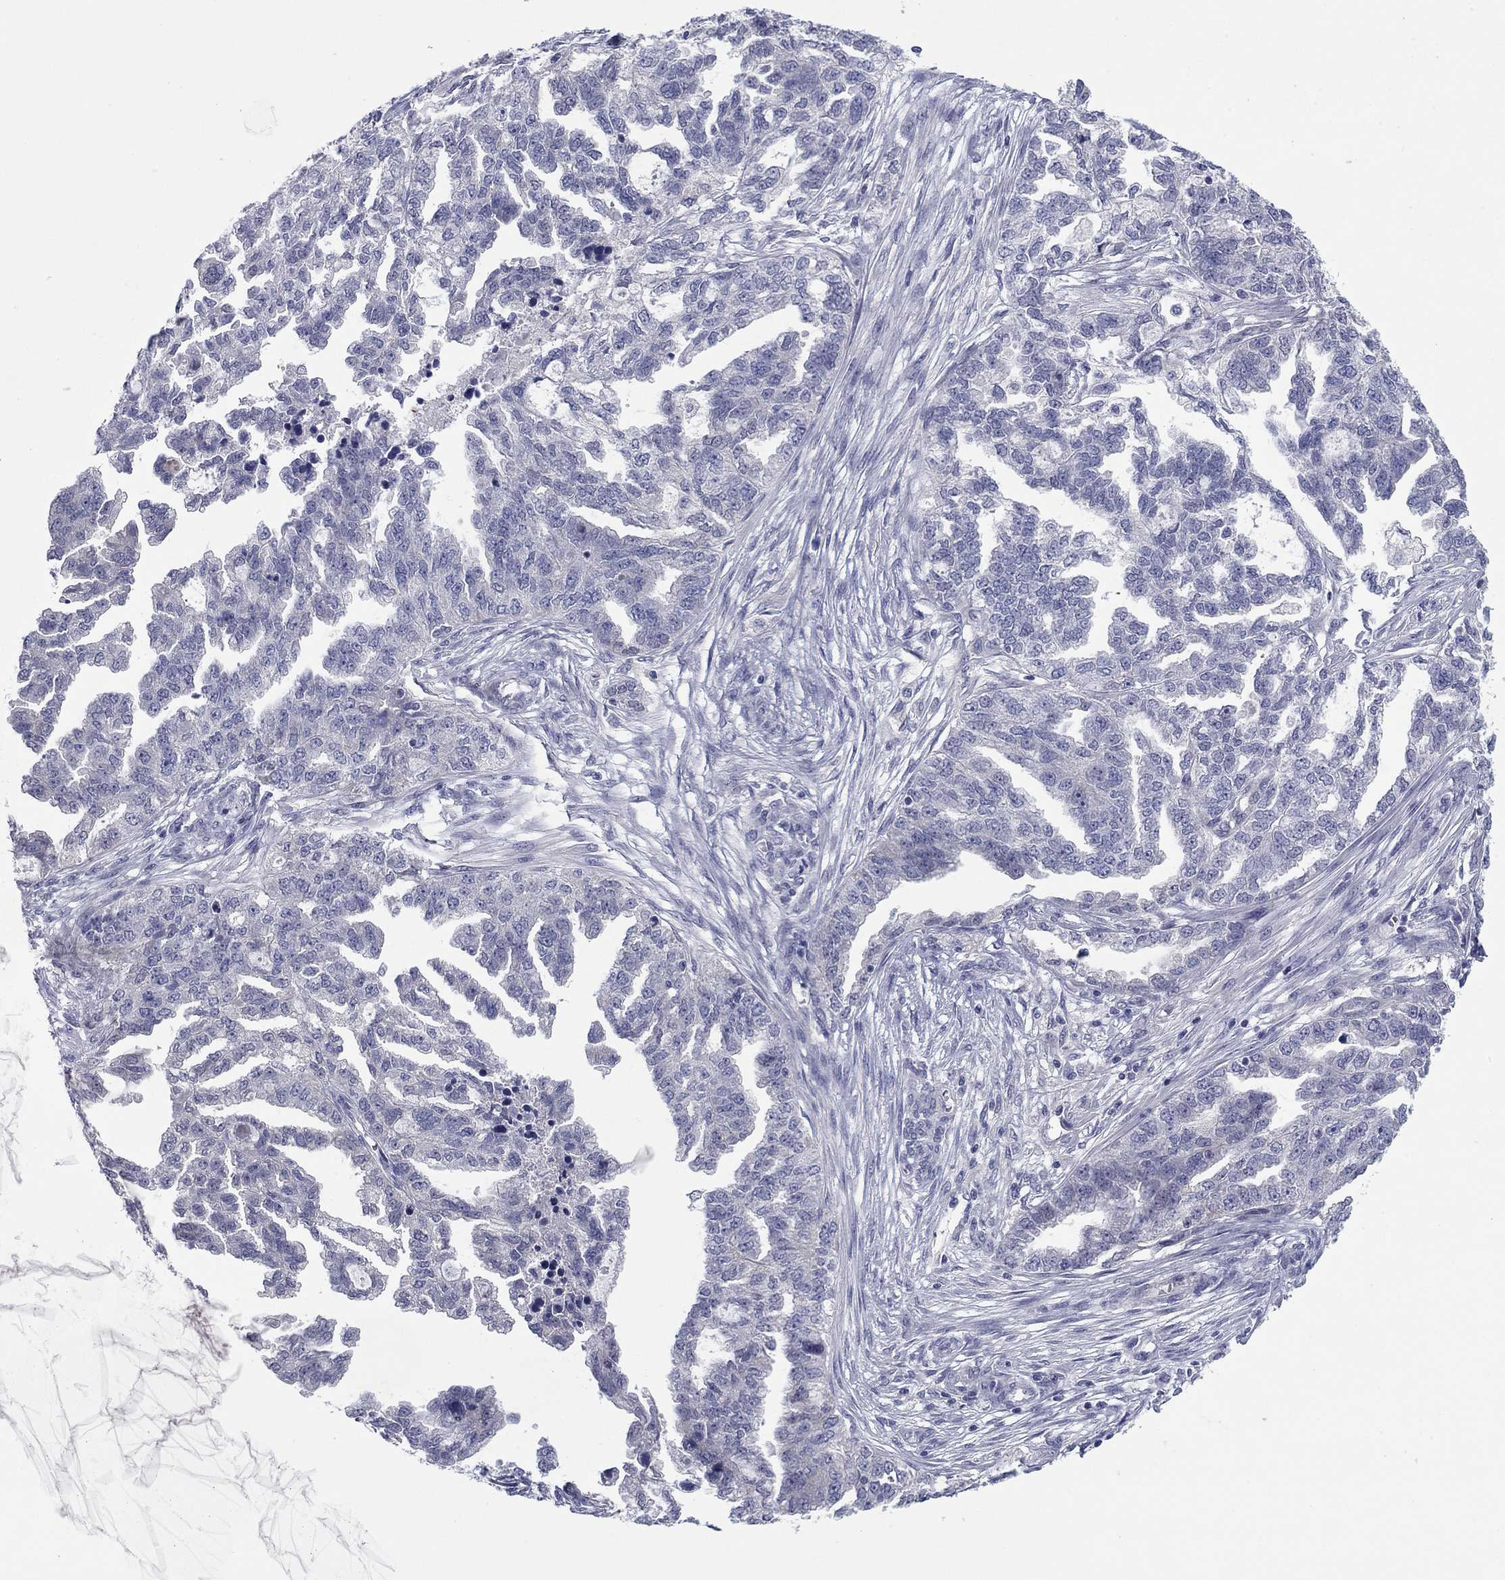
{"staining": {"intensity": "weak", "quantity": "<25%", "location": "cytoplasmic/membranous"}, "tissue": "ovarian cancer", "cell_type": "Tumor cells", "image_type": "cancer", "snomed": [{"axis": "morphology", "description": "Cystadenocarcinoma, serous, NOS"}, {"axis": "topography", "description": "Ovary"}], "caption": "Ovarian cancer was stained to show a protein in brown. There is no significant expression in tumor cells.", "gene": "GRHPR", "patient": {"sex": "female", "age": 51}}